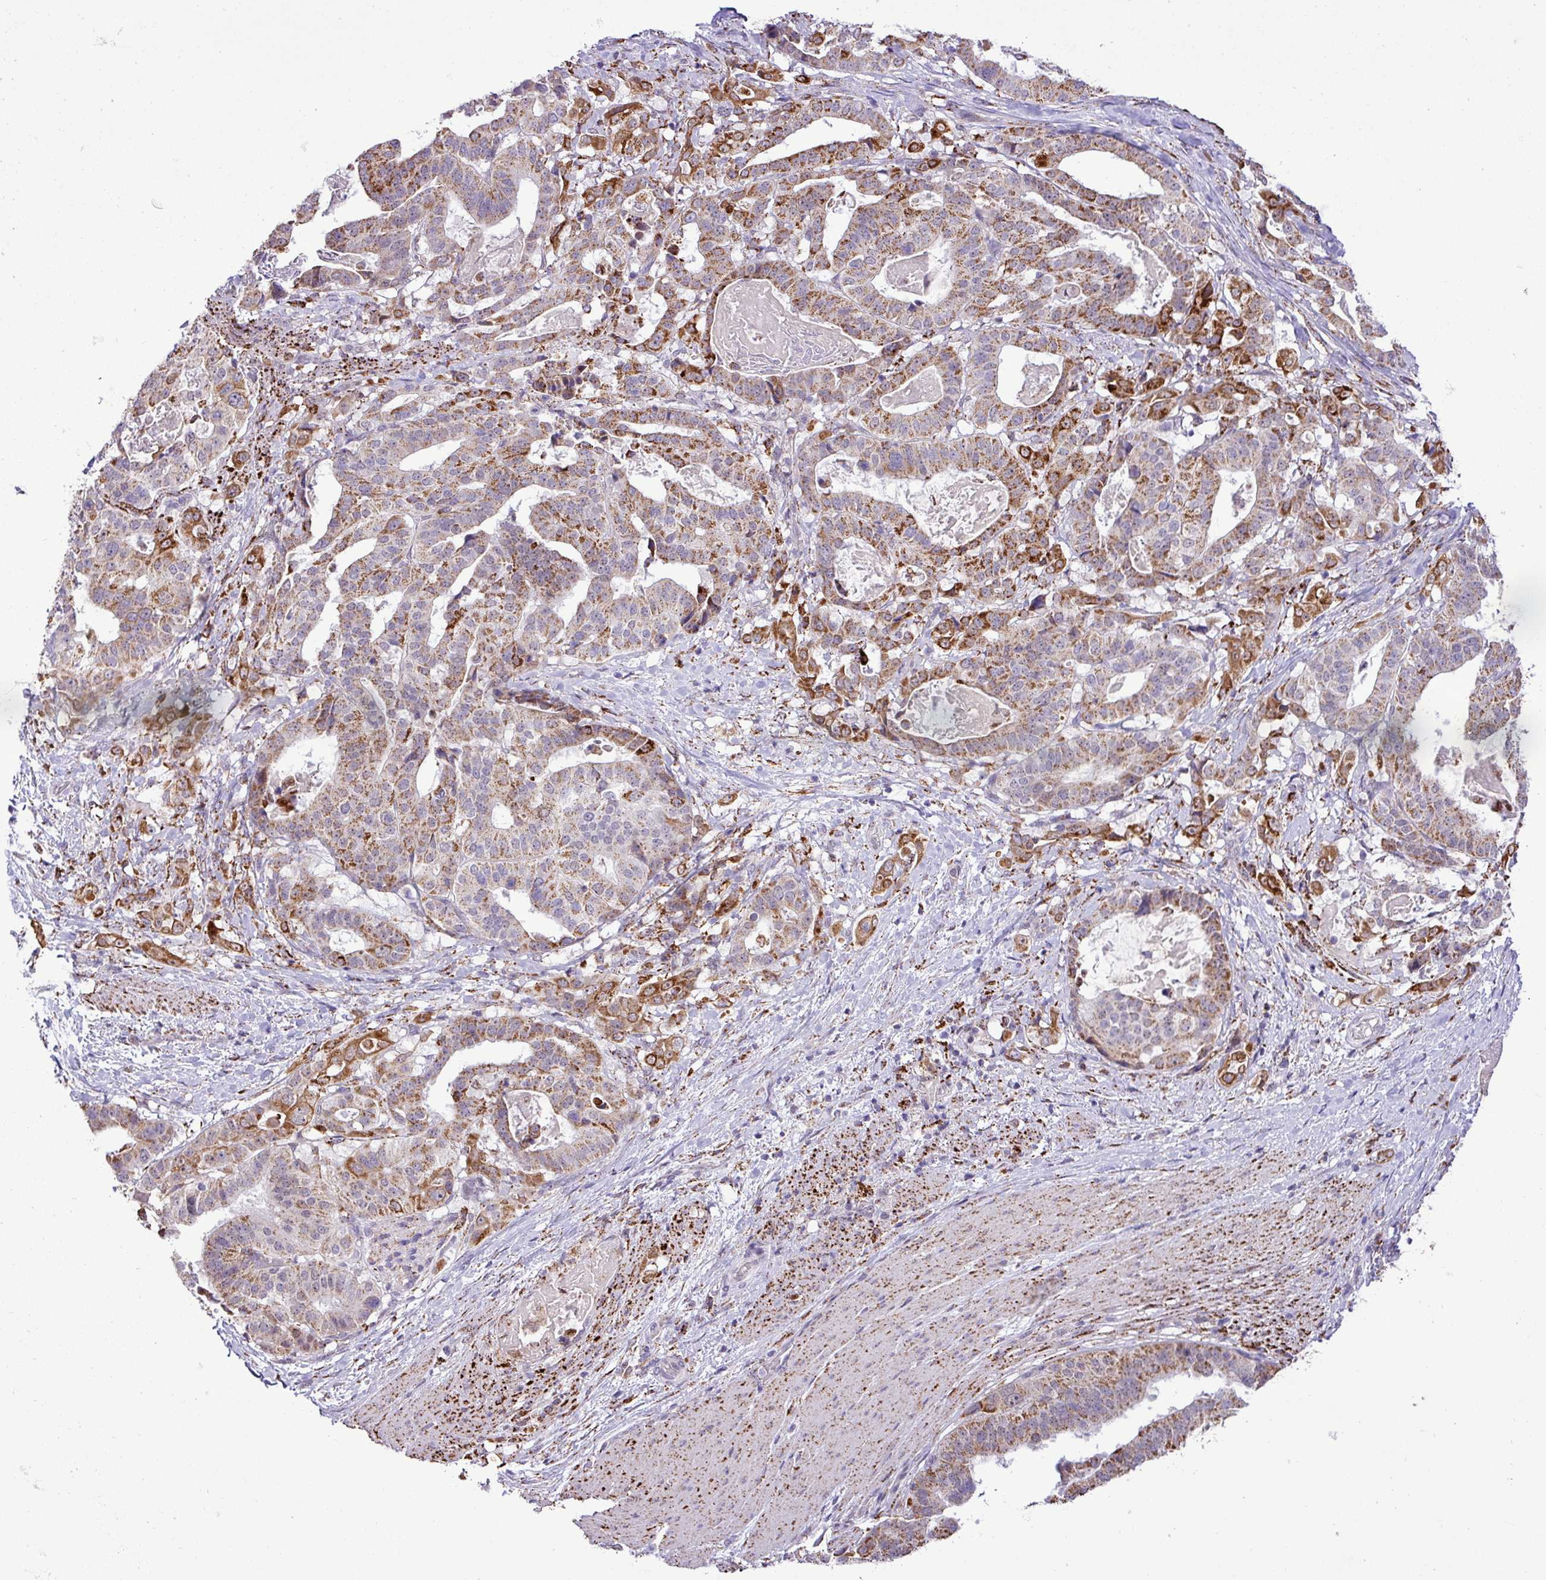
{"staining": {"intensity": "moderate", "quantity": "25%-75%", "location": "cytoplasmic/membranous"}, "tissue": "stomach cancer", "cell_type": "Tumor cells", "image_type": "cancer", "snomed": [{"axis": "morphology", "description": "Adenocarcinoma, NOS"}, {"axis": "topography", "description": "Stomach"}], "caption": "A photomicrograph showing moderate cytoplasmic/membranous expression in approximately 25%-75% of tumor cells in adenocarcinoma (stomach), as visualized by brown immunohistochemical staining.", "gene": "SGPP1", "patient": {"sex": "male", "age": 48}}